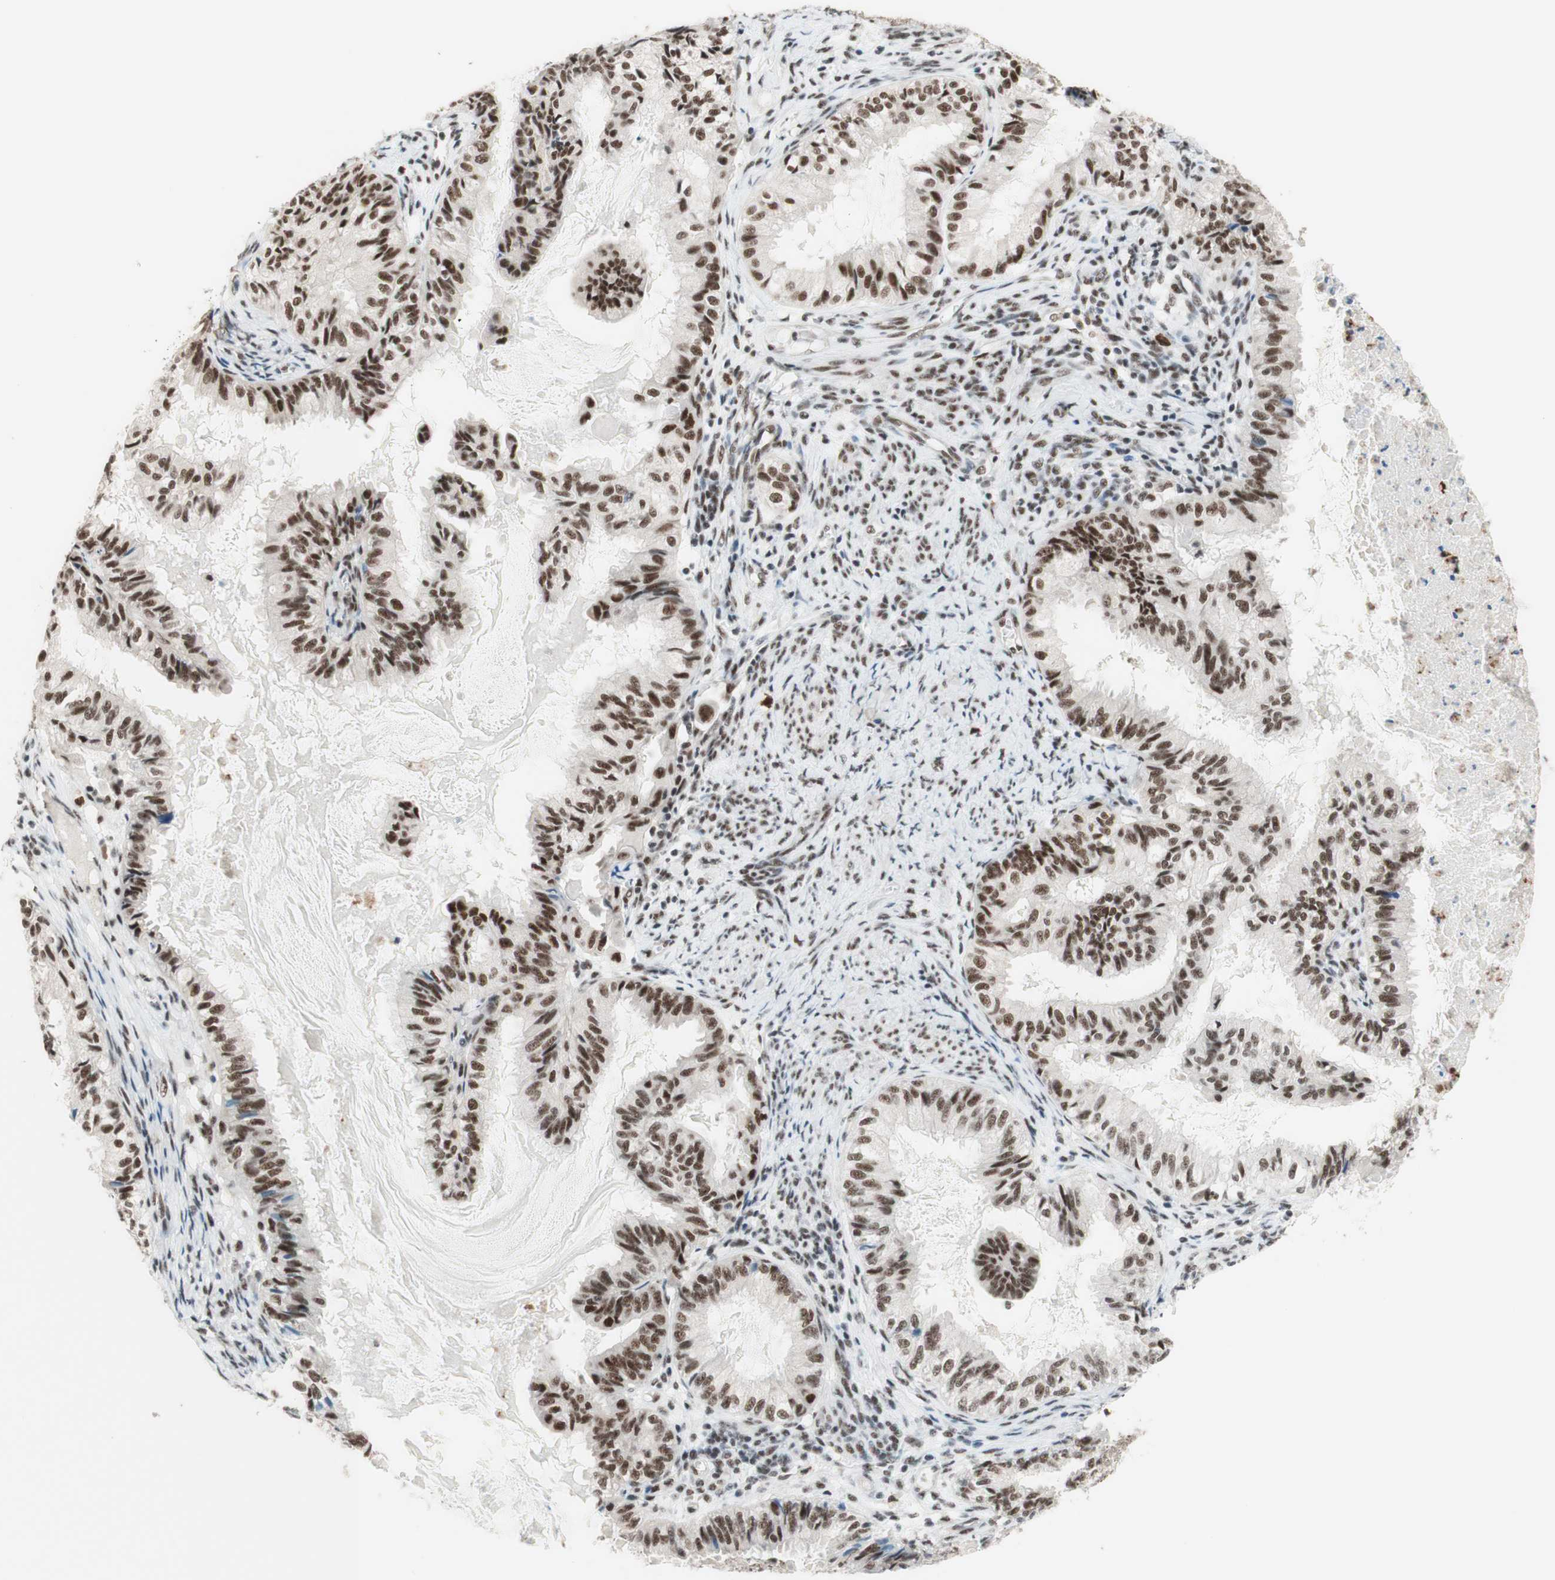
{"staining": {"intensity": "strong", "quantity": ">75%", "location": "nuclear"}, "tissue": "cervical cancer", "cell_type": "Tumor cells", "image_type": "cancer", "snomed": [{"axis": "morphology", "description": "Normal tissue, NOS"}, {"axis": "morphology", "description": "Adenocarcinoma, NOS"}, {"axis": "topography", "description": "Cervix"}, {"axis": "topography", "description": "Endometrium"}], "caption": "Human cervical cancer stained with a protein marker shows strong staining in tumor cells.", "gene": "PRPF19", "patient": {"sex": "female", "age": 86}}